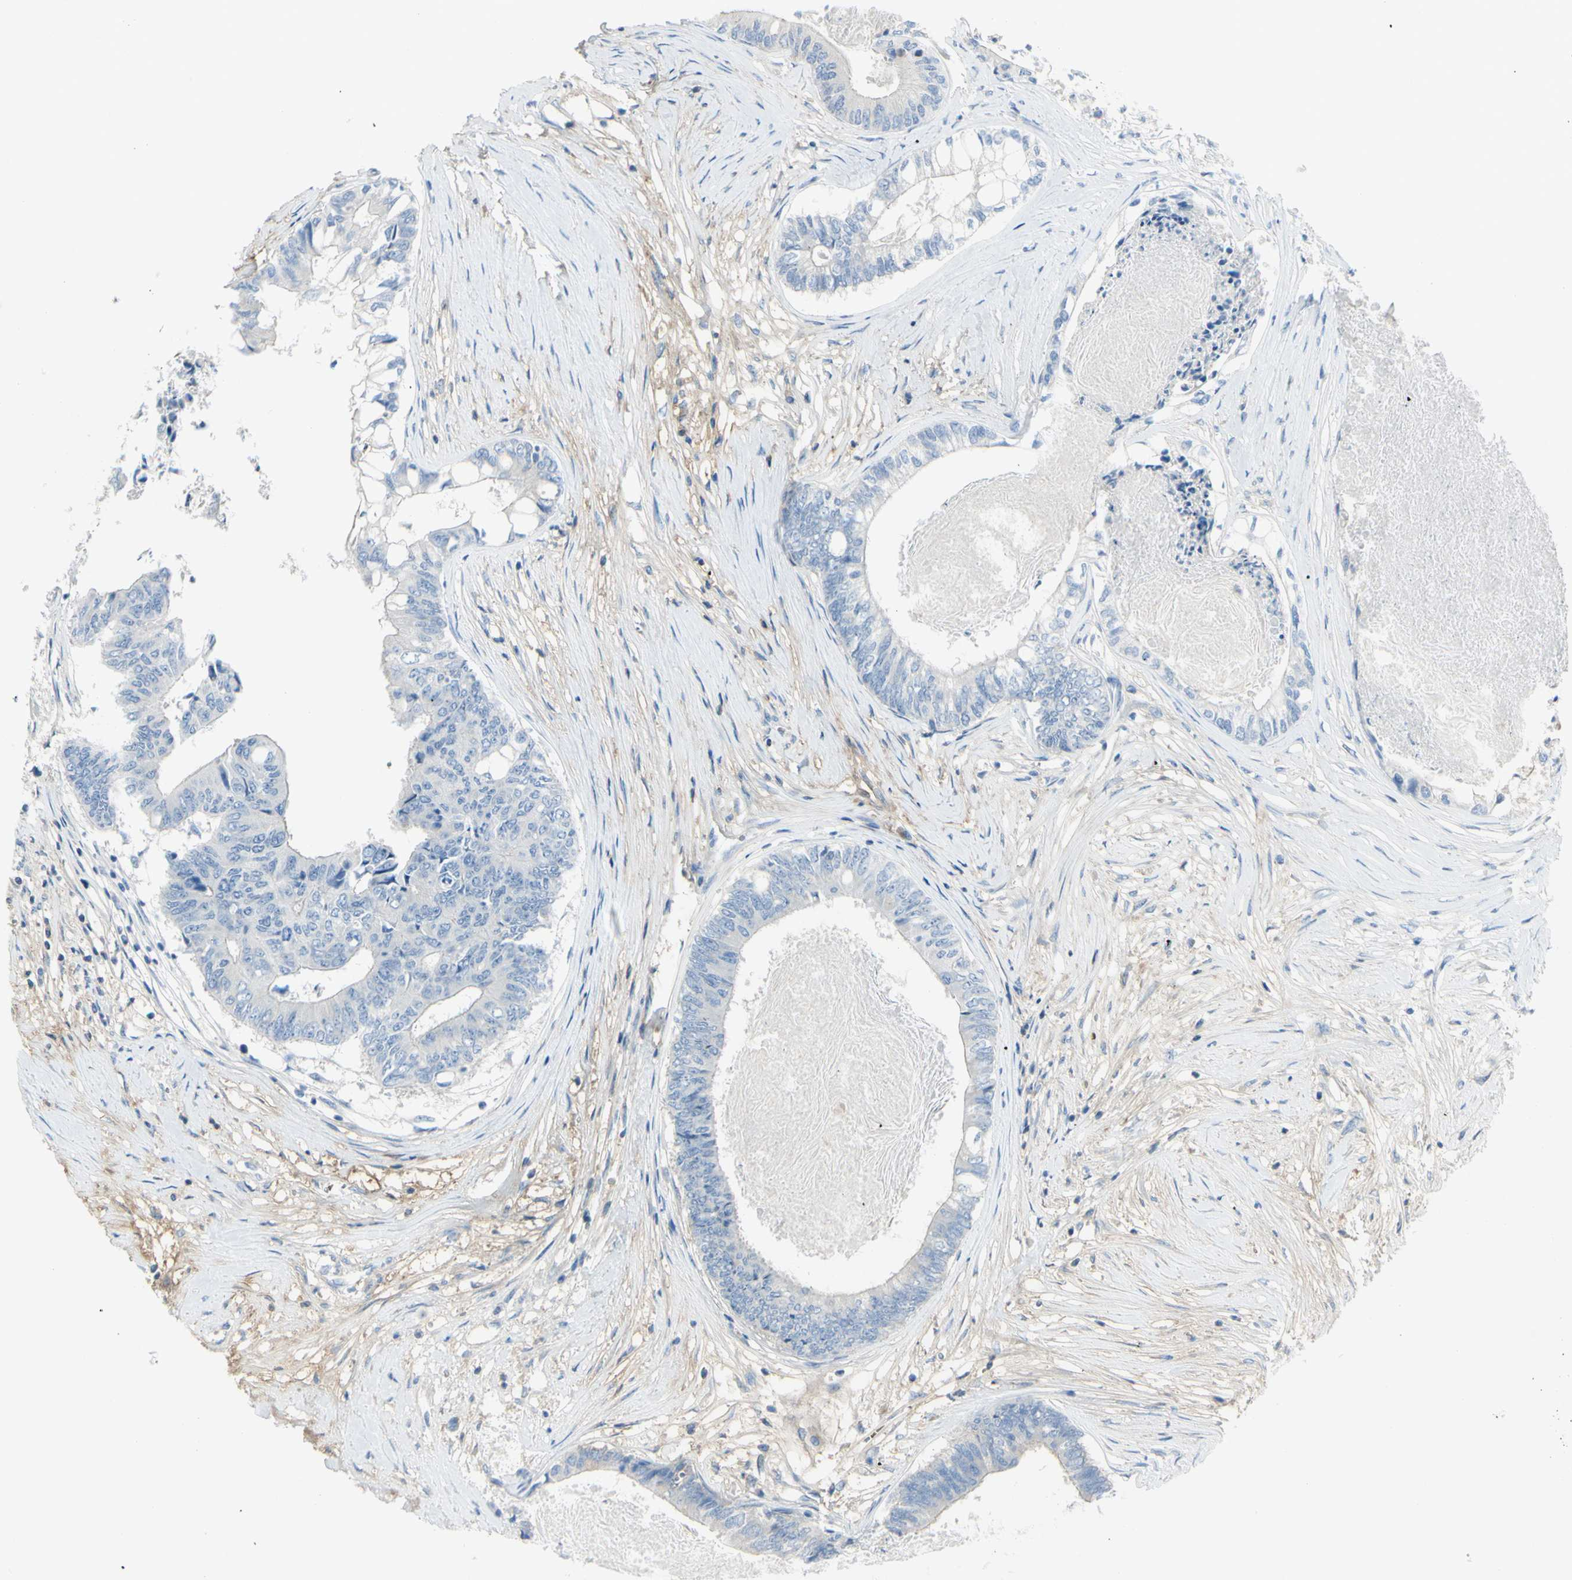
{"staining": {"intensity": "negative", "quantity": "none", "location": "none"}, "tissue": "colorectal cancer", "cell_type": "Tumor cells", "image_type": "cancer", "snomed": [{"axis": "morphology", "description": "Adenocarcinoma, NOS"}, {"axis": "topography", "description": "Rectum"}], "caption": "This is a image of IHC staining of adenocarcinoma (colorectal), which shows no expression in tumor cells.", "gene": "NCBP2L", "patient": {"sex": "male", "age": 63}}